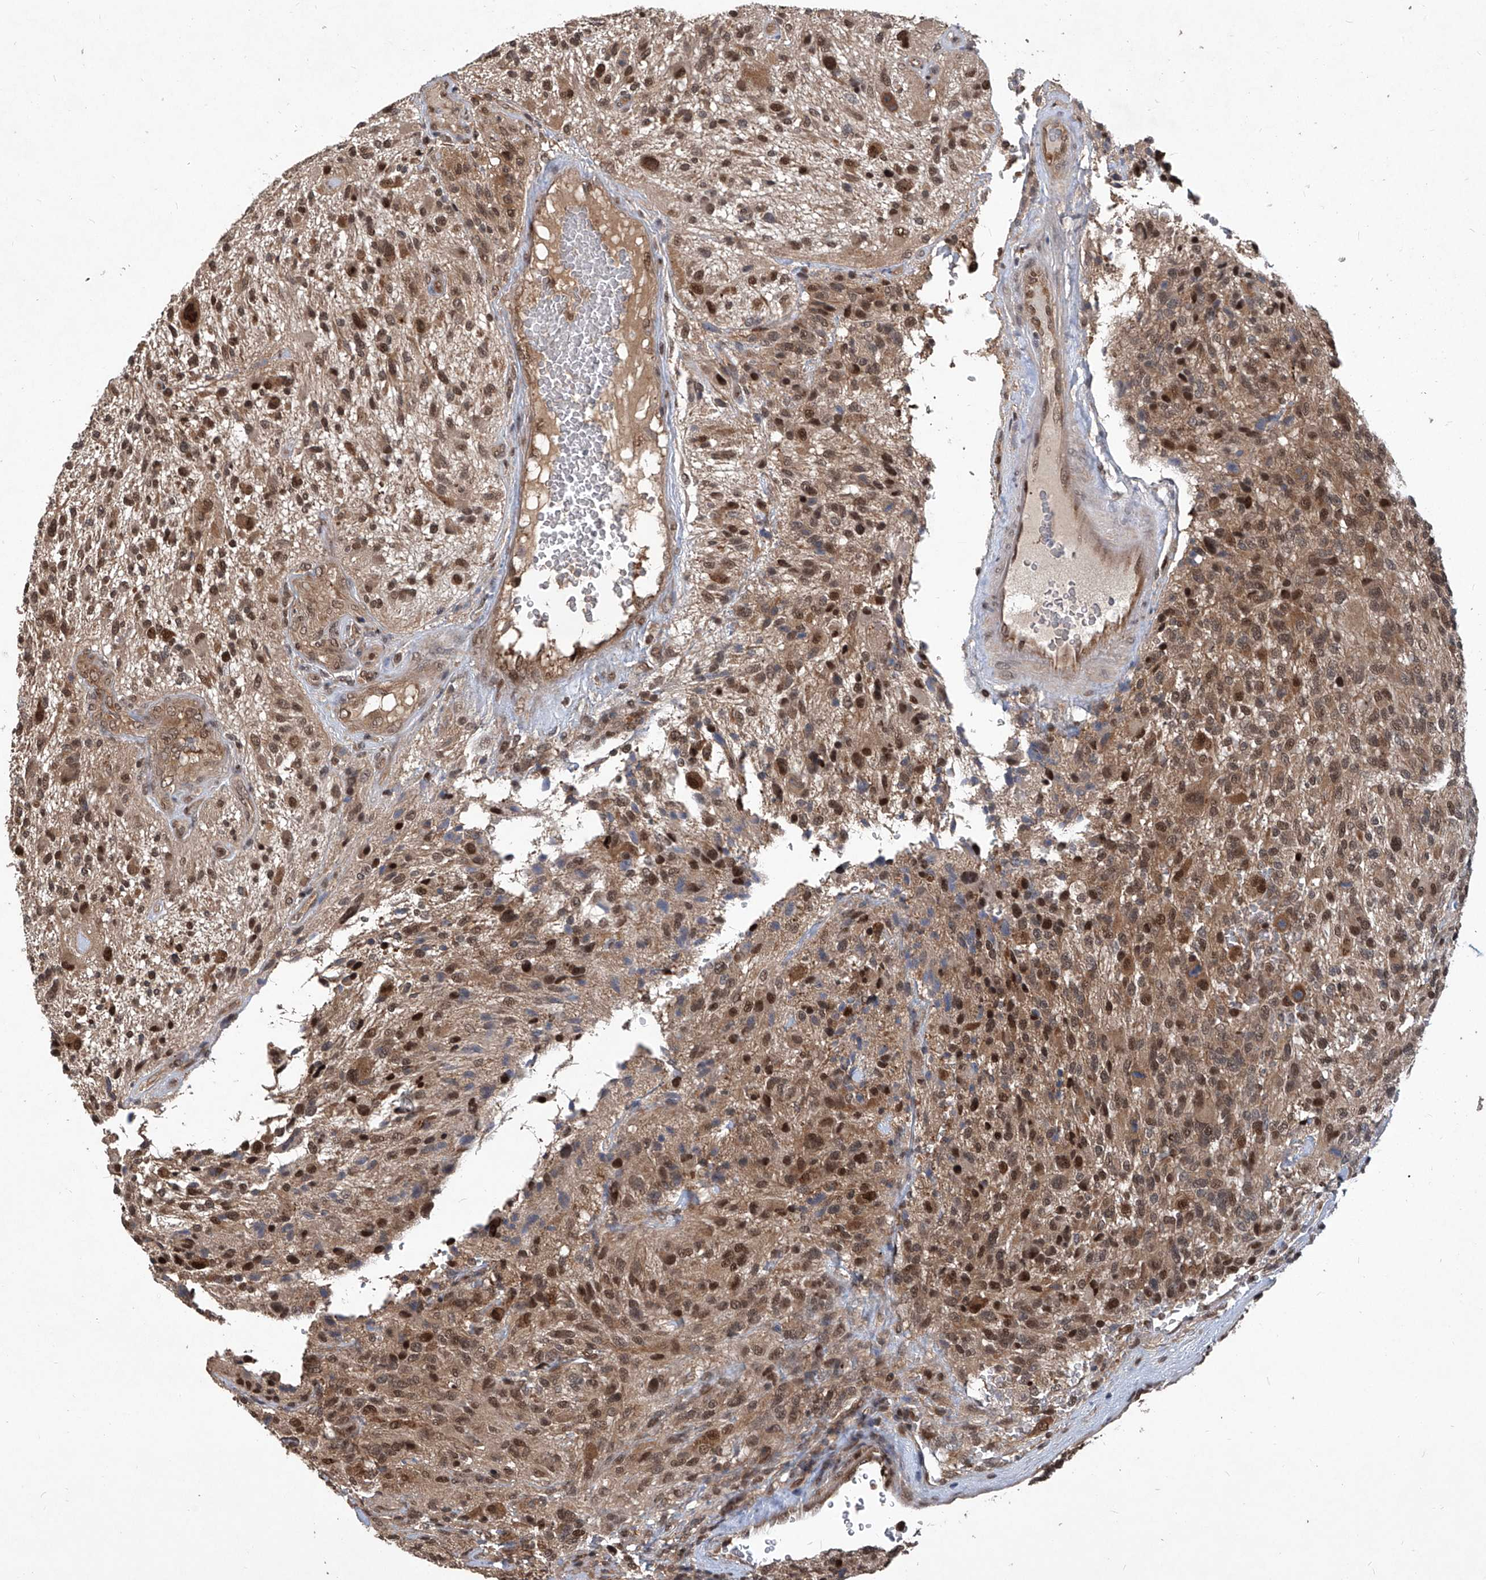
{"staining": {"intensity": "moderate", "quantity": ">75%", "location": "cytoplasmic/membranous,nuclear"}, "tissue": "glioma", "cell_type": "Tumor cells", "image_type": "cancer", "snomed": [{"axis": "morphology", "description": "Glioma, malignant, High grade"}, {"axis": "topography", "description": "Brain"}], "caption": "Protein staining displays moderate cytoplasmic/membranous and nuclear positivity in about >75% of tumor cells in glioma.", "gene": "PSMB1", "patient": {"sex": "male", "age": 47}}